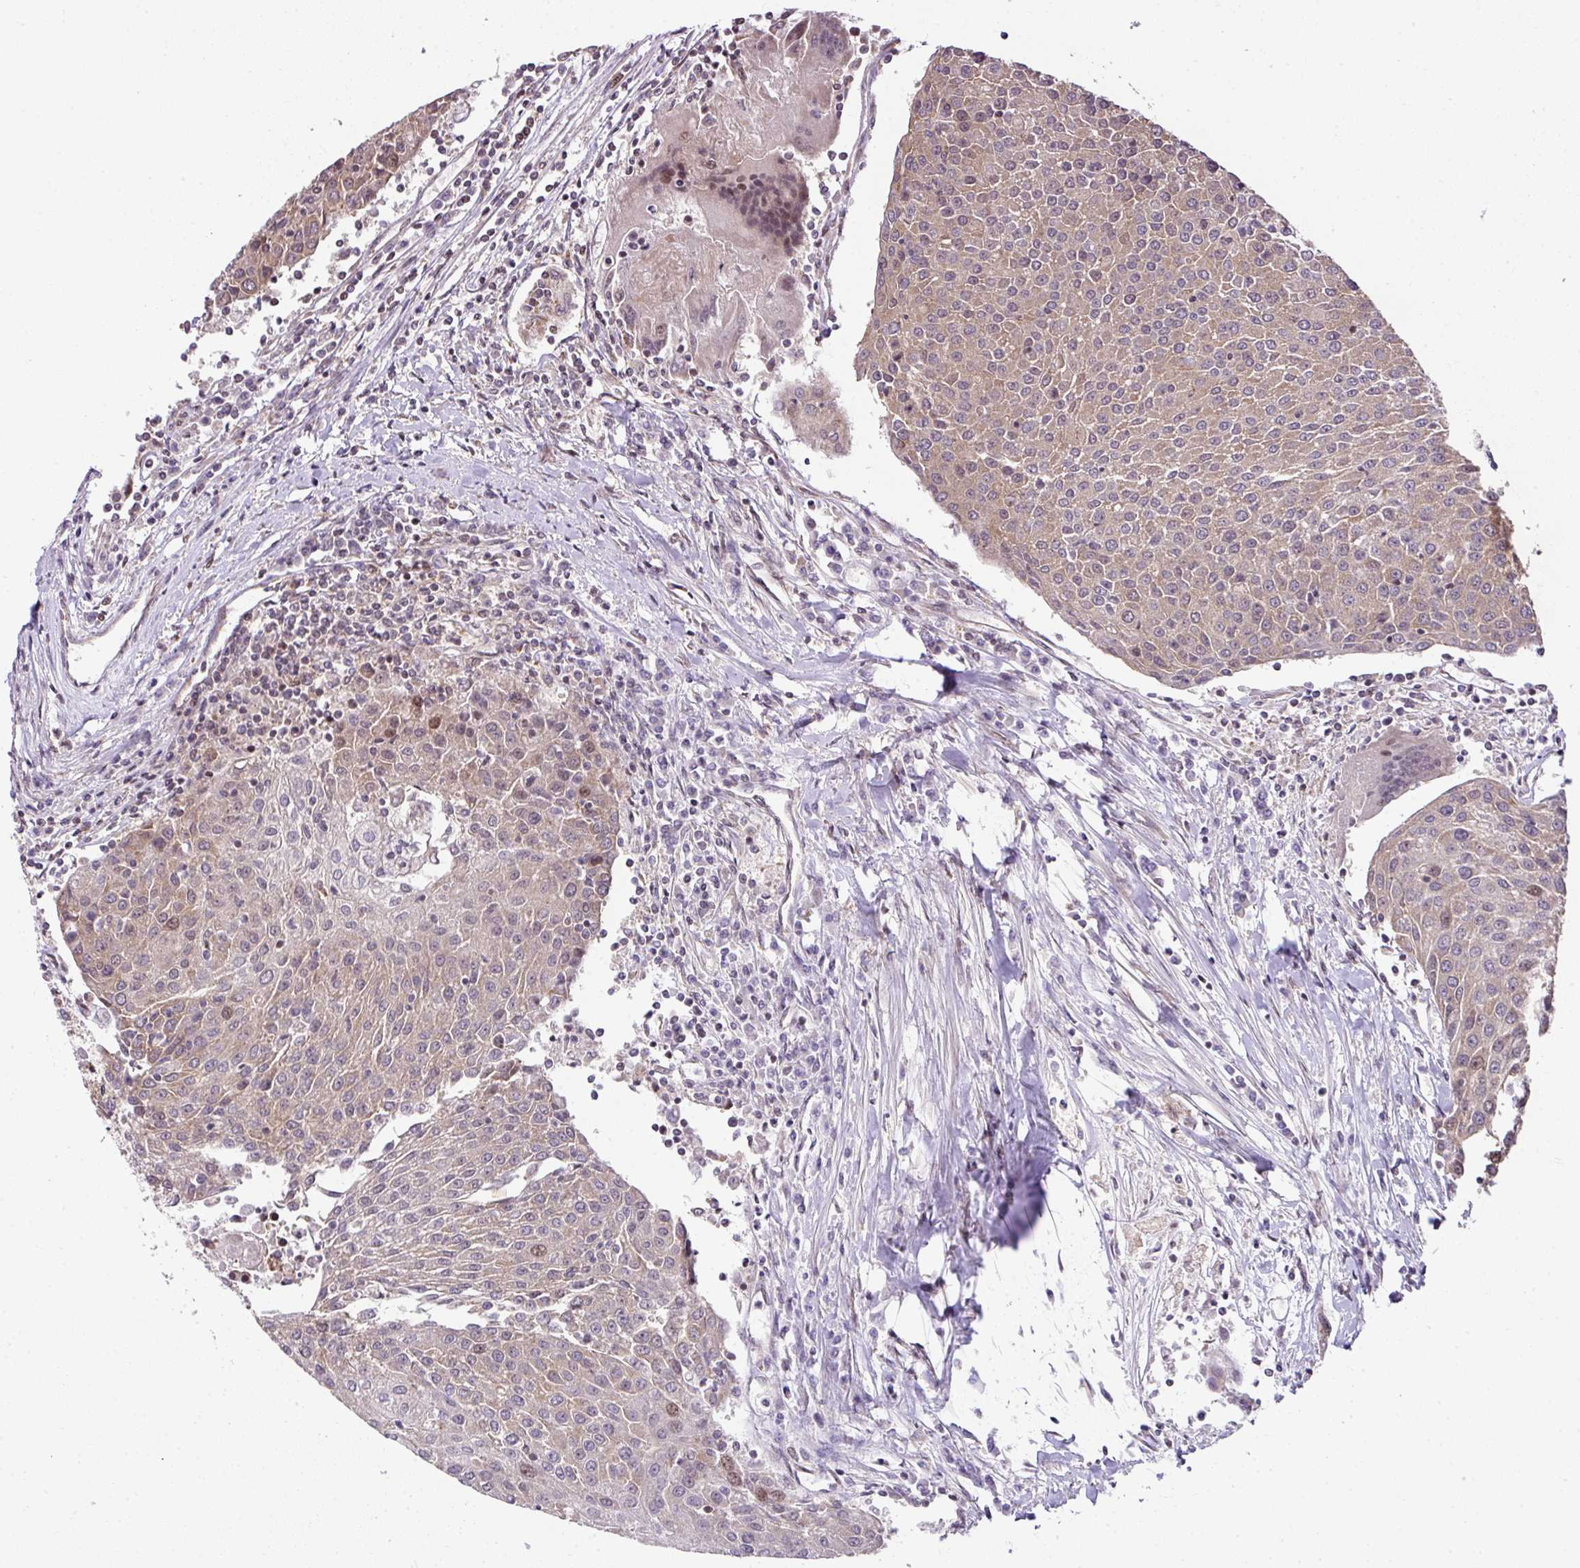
{"staining": {"intensity": "moderate", "quantity": "25%-75%", "location": "cytoplasmic/membranous,nuclear"}, "tissue": "urothelial cancer", "cell_type": "Tumor cells", "image_type": "cancer", "snomed": [{"axis": "morphology", "description": "Urothelial carcinoma, High grade"}, {"axis": "topography", "description": "Urinary bladder"}], "caption": "Immunohistochemical staining of human urothelial cancer shows moderate cytoplasmic/membranous and nuclear protein staining in approximately 25%-75% of tumor cells.", "gene": "PLK1", "patient": {"sex": "female", "age": 85}}